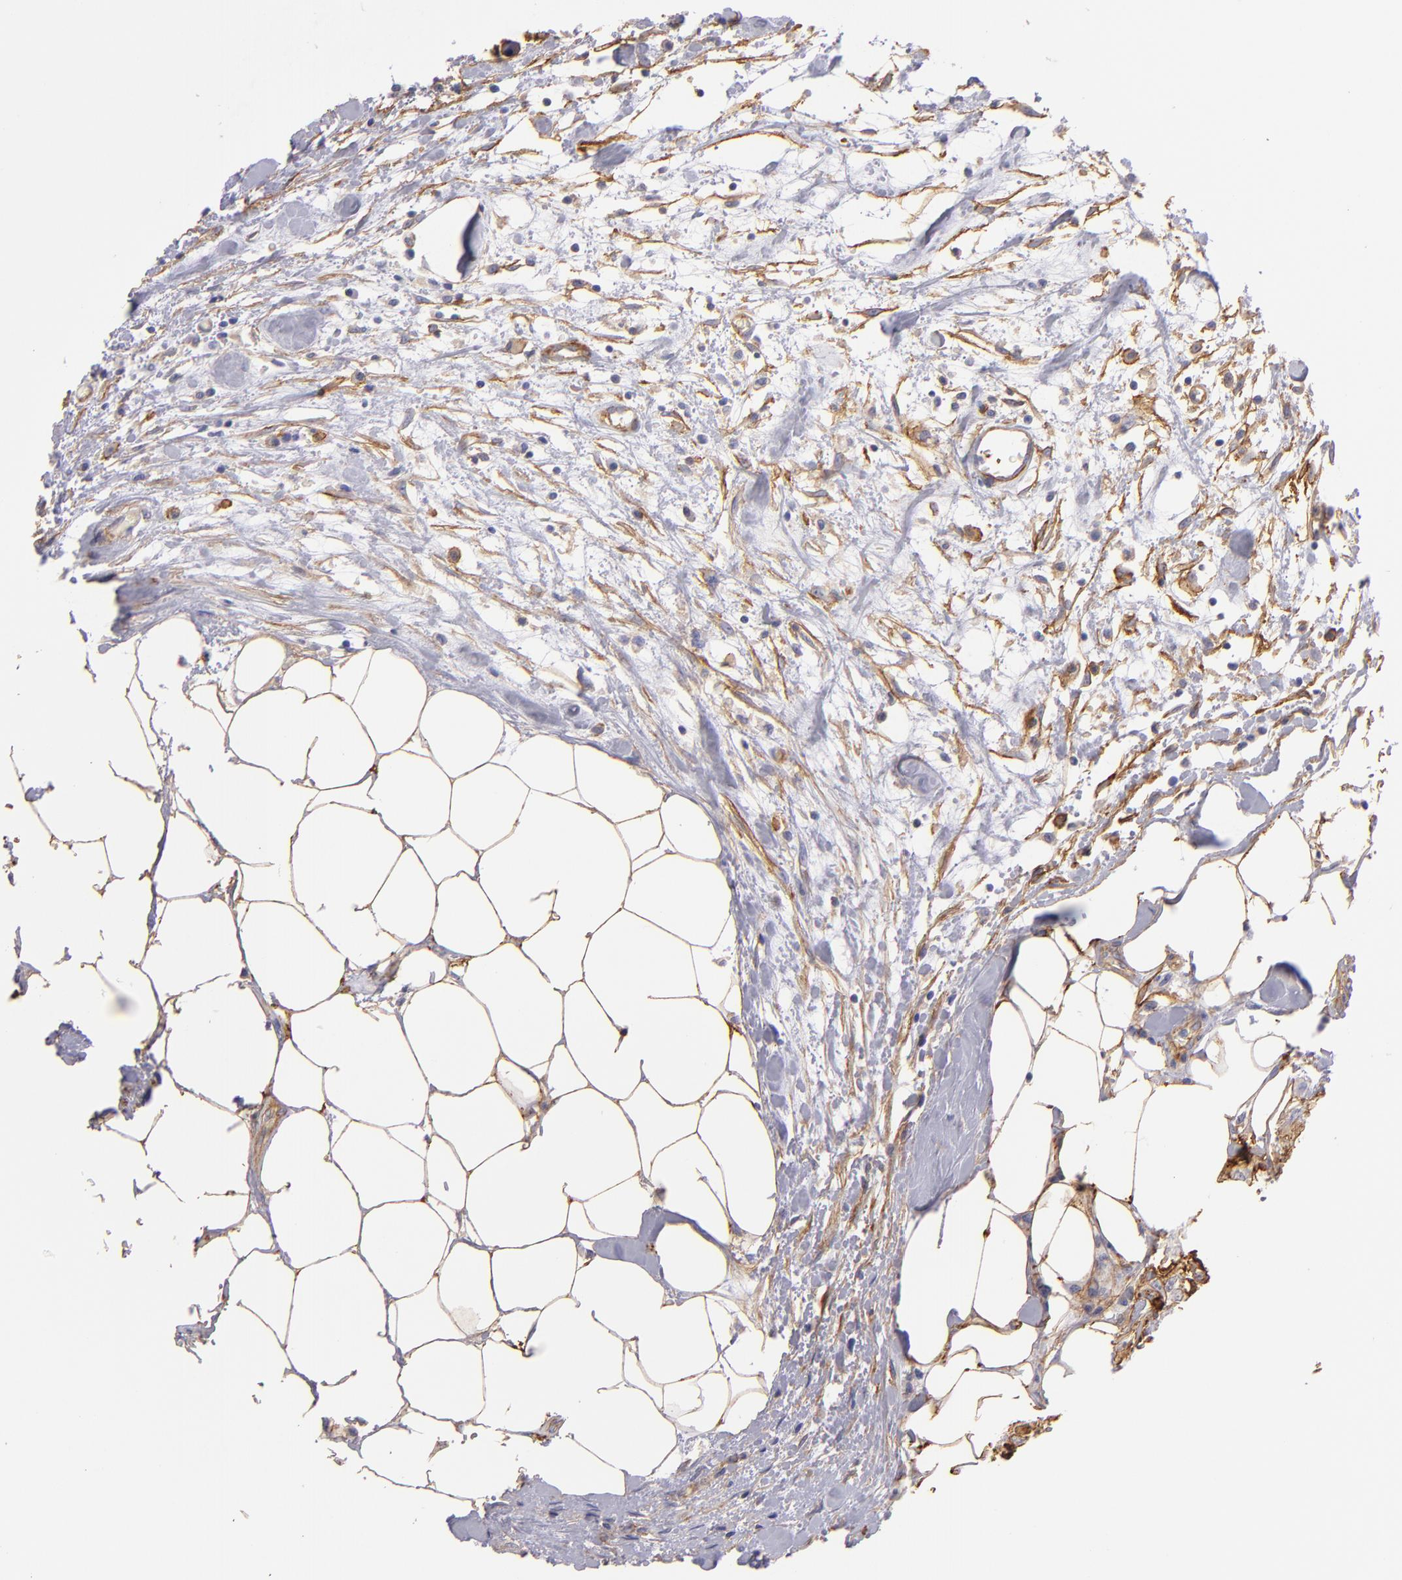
{"staining": {"intensity": "moderate", "quantity": "25%-75%", "location": "cytoplasmic/membranous"}, "tissue": "colorectal cancer", "cell_type": "Tumor cells", "image_type": "cancer", "snomed": [{"axis": "morphology", "description": "Adenocarcinoma, NOS"}, {"axis": "topography", "description": "Rectum"}], "caption": "There is medium levels of moderate cytoplasmic/membranous positivity in tumor cells of colorectal cancer, as demonstrated by immunohistochemical staining (brown color).", "gene": "CD151", "patient": {"sex": "female", "age": 57}}